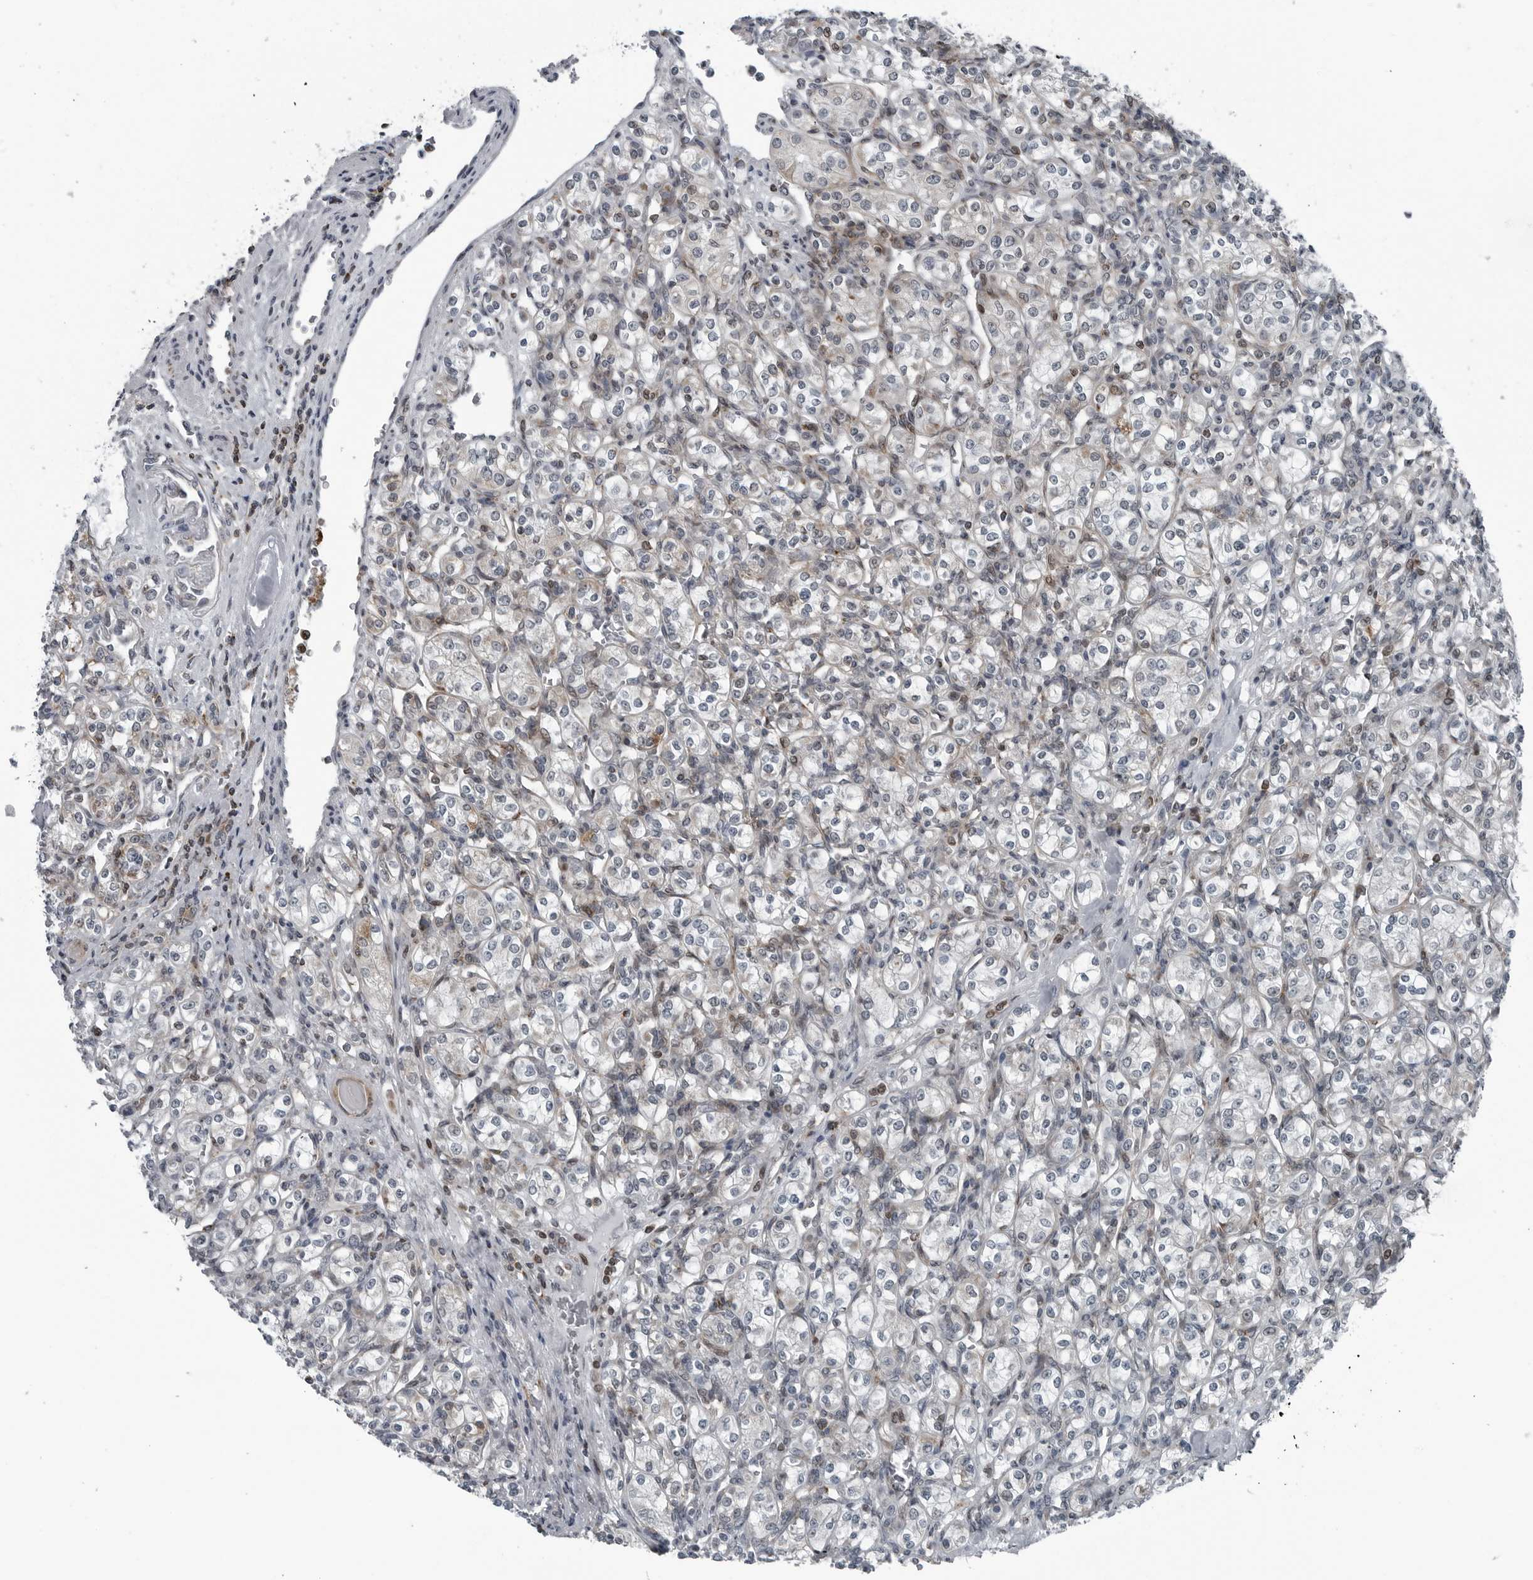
{"staining": {"intensity": "negative", "quantity": "none", "location": "none"}, "tissue": "renal cancer", "cell_type": "Tumor cells", "image_type": "cancer", "snomed": [{"axis": "morphology", "description": "Adenocarcinoma, NOS"}, {"axis": "topography", "description": "Kidney"}], "caption": "Immunohistochemistry (IHC) of renal cancer shows no expression in tumor cells.", "gene": "GAK", "patient": {"sex": "male", "age": 77}}